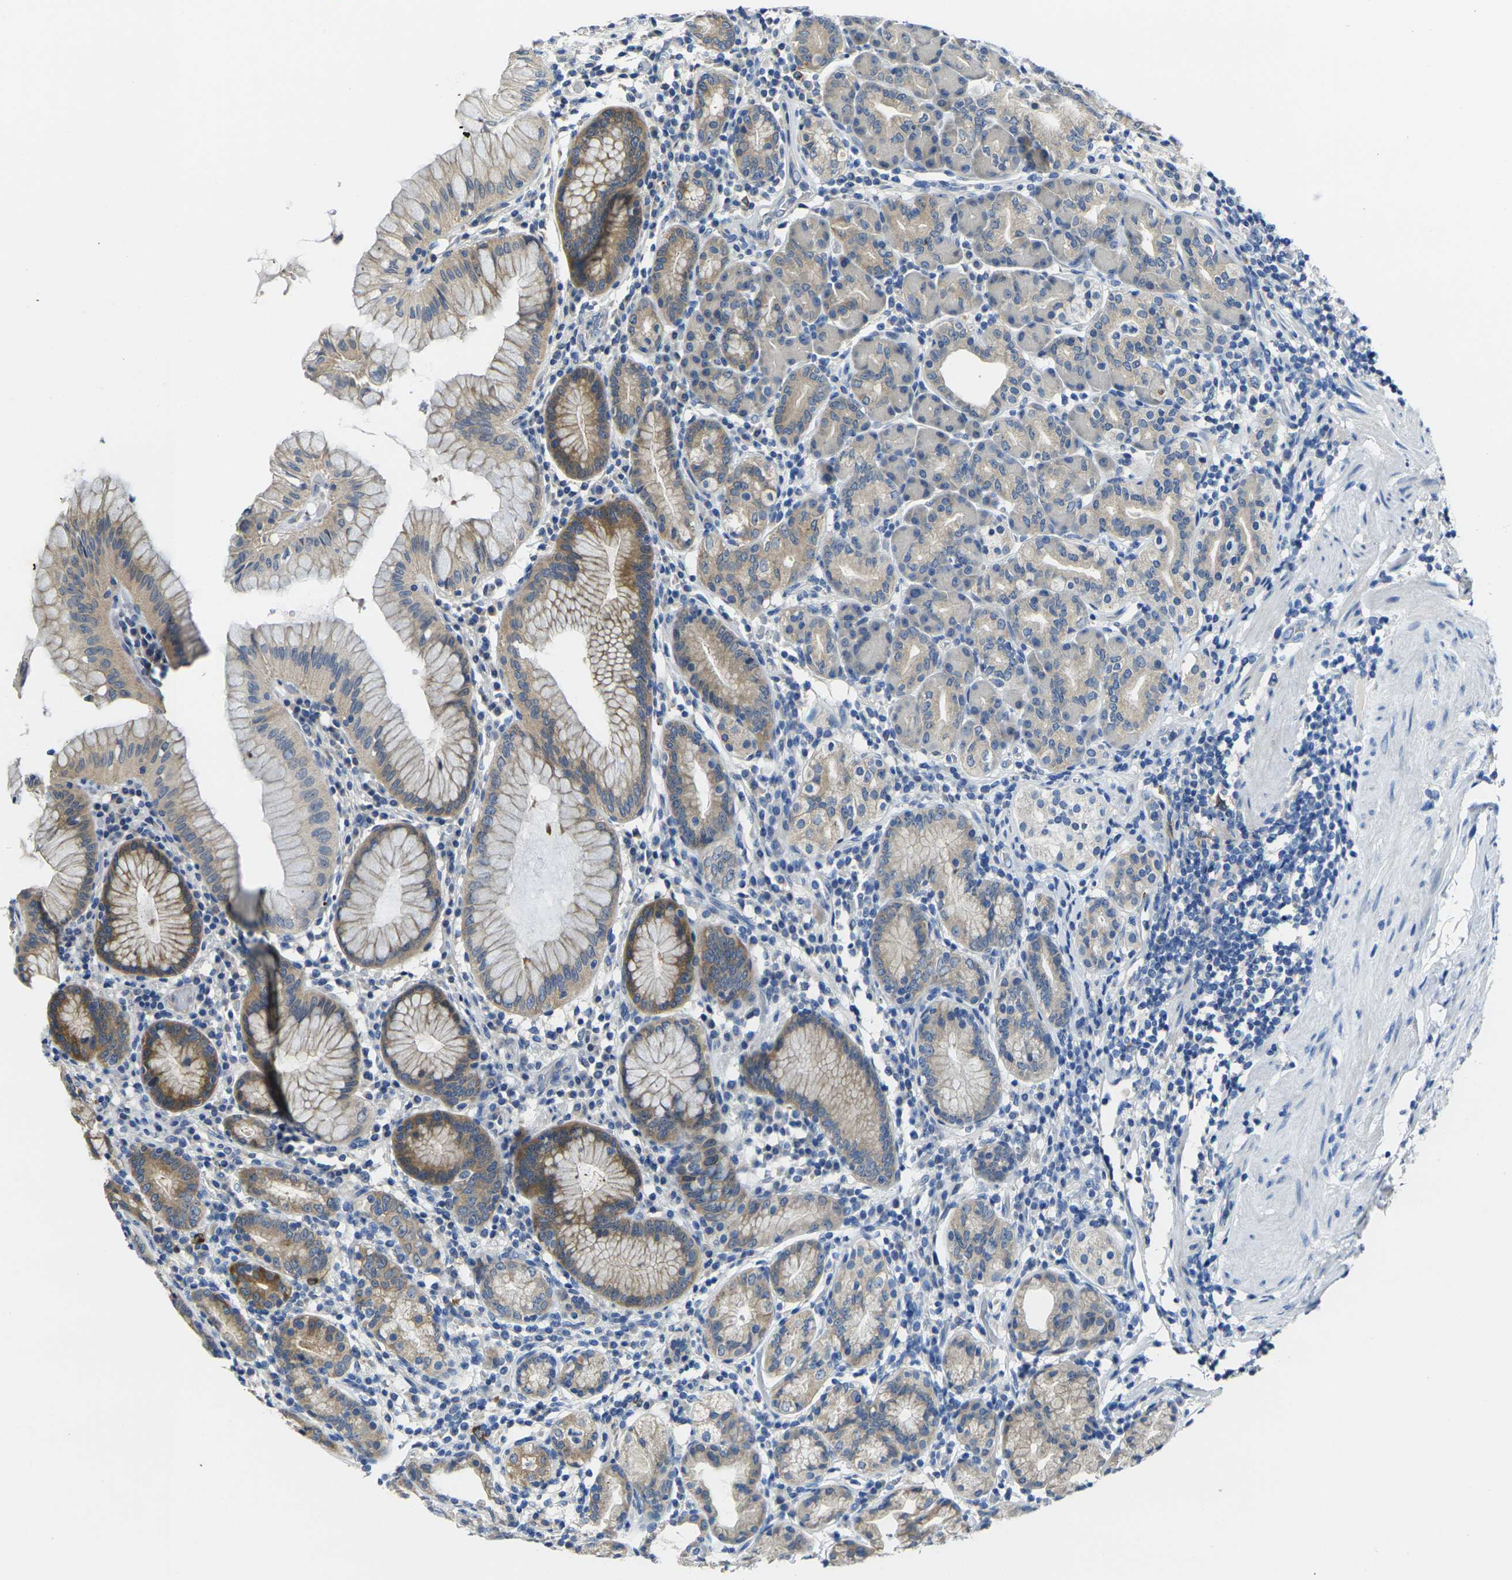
{"staining": {"intensity": "moderate", "quantity": "25%-75%", "location": "cytoplasmic/membranous"}, "tissue": "stomach", "cell_type": "Glandular cells", "image_type": "normal", "snomed": [{"axis": "morphology", "description": "Normal tissue, NOS"}, {"axis": "topography", "description": "Stomach, lower"}], "caption": "Human stomach stained for a protein (brown) exhibits moderate cytoplasmic/membranous positive positivity in approximately 25%-75% of glandular cells.", "gene": "GNA12", "patient": {"sex": "female", "age": 76}}